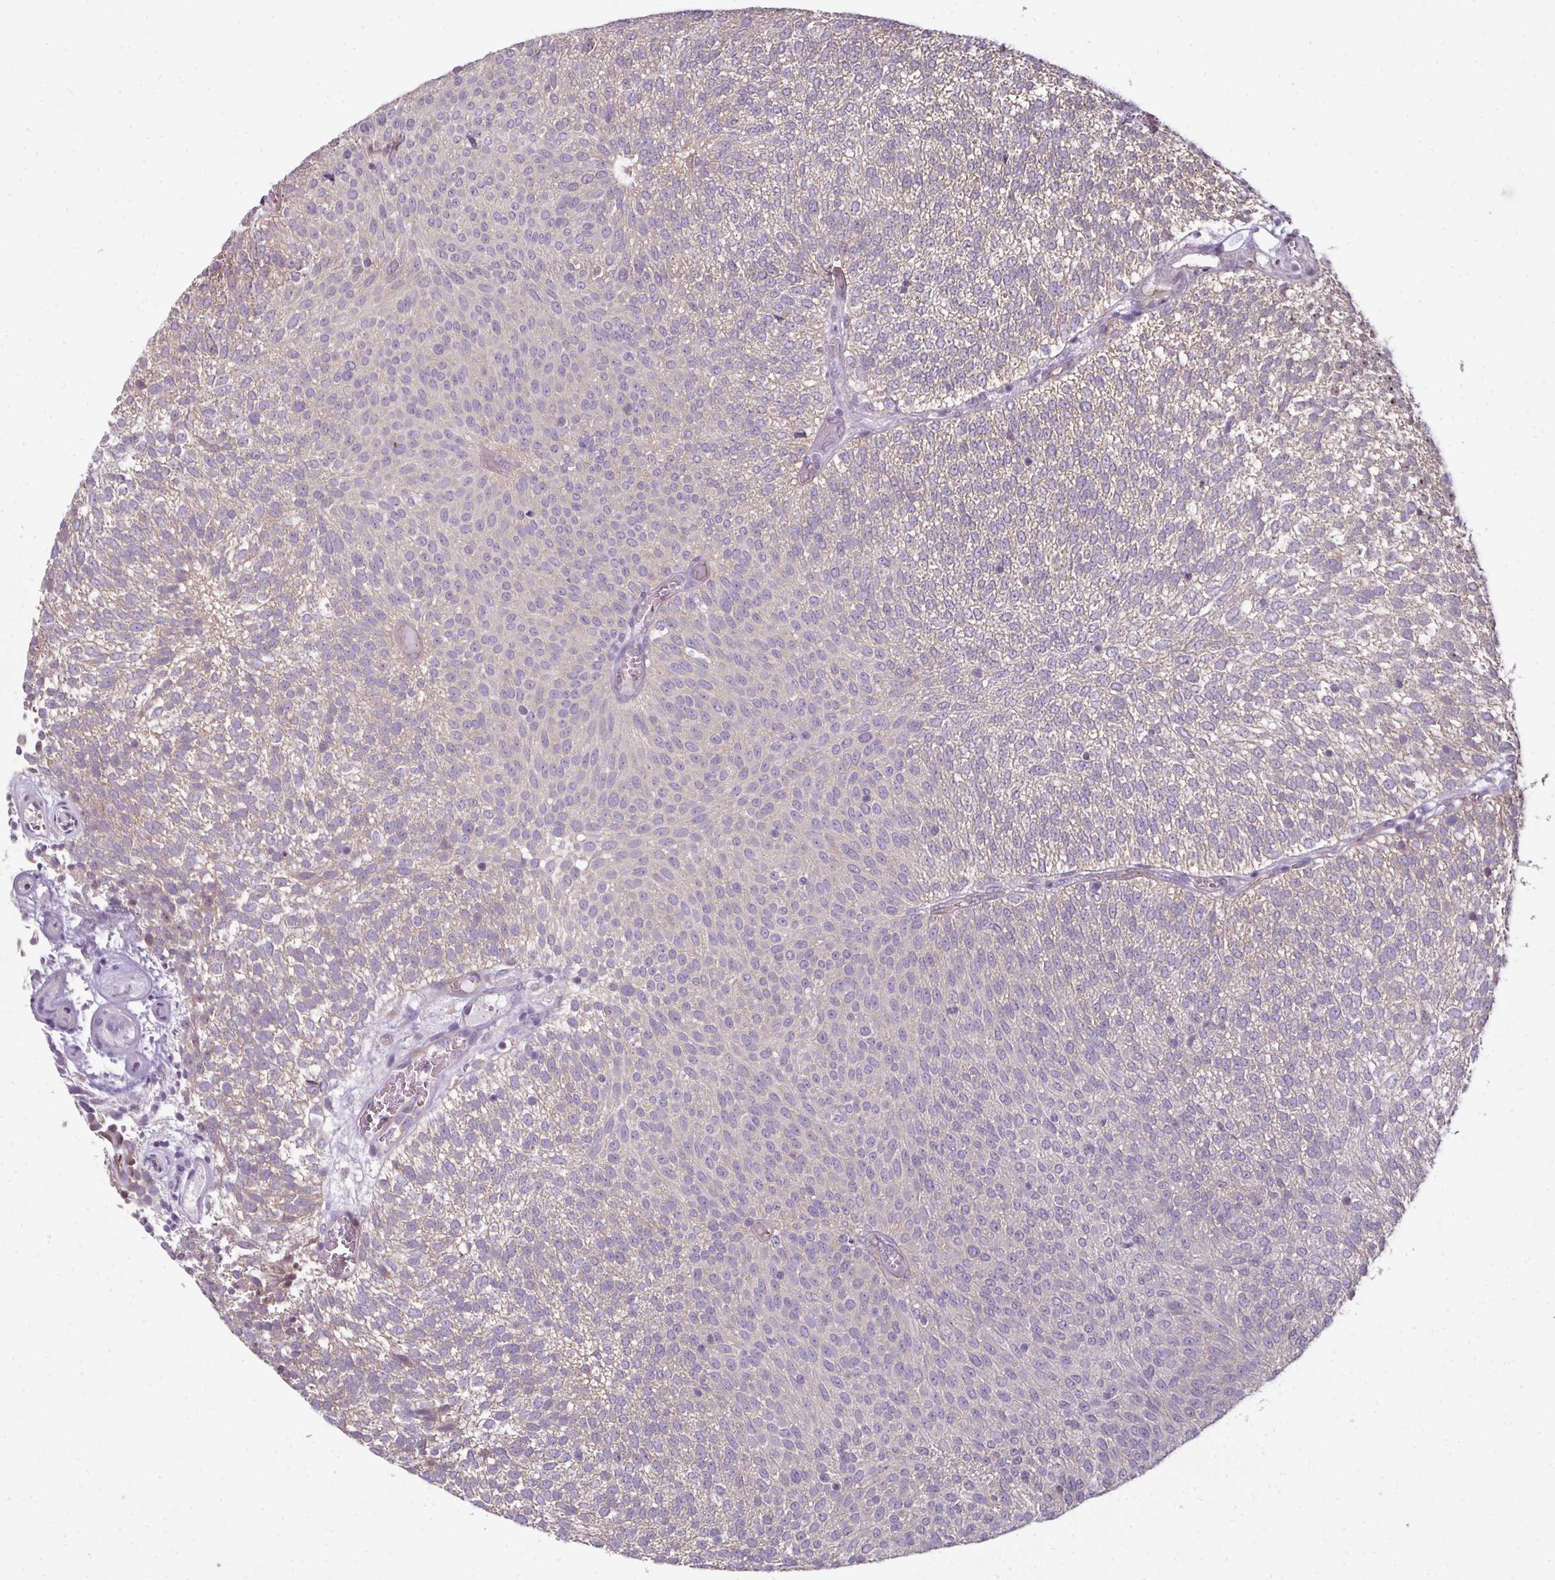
{"staining": {"intensity": "weak", "quantity": "<25%", "location": "cytoplasmic/membranous"}, "tissue": "urothelial cancer", "cell_type": "Tumor cells", "image_type": "cancer", "snomed": [{"axis": "morphology", "description": "Urothelial carcinoma, Low grade"}, {"axis": "topography", "description": "Urinary bladder"}], "caption": "This is an immunohistochemistry micrograph of low-grade urothelial carcinoma. There is no positivity in tumor cells.", "gene": "C19orf33", "patient": {"sex": "female", "age": 79}}